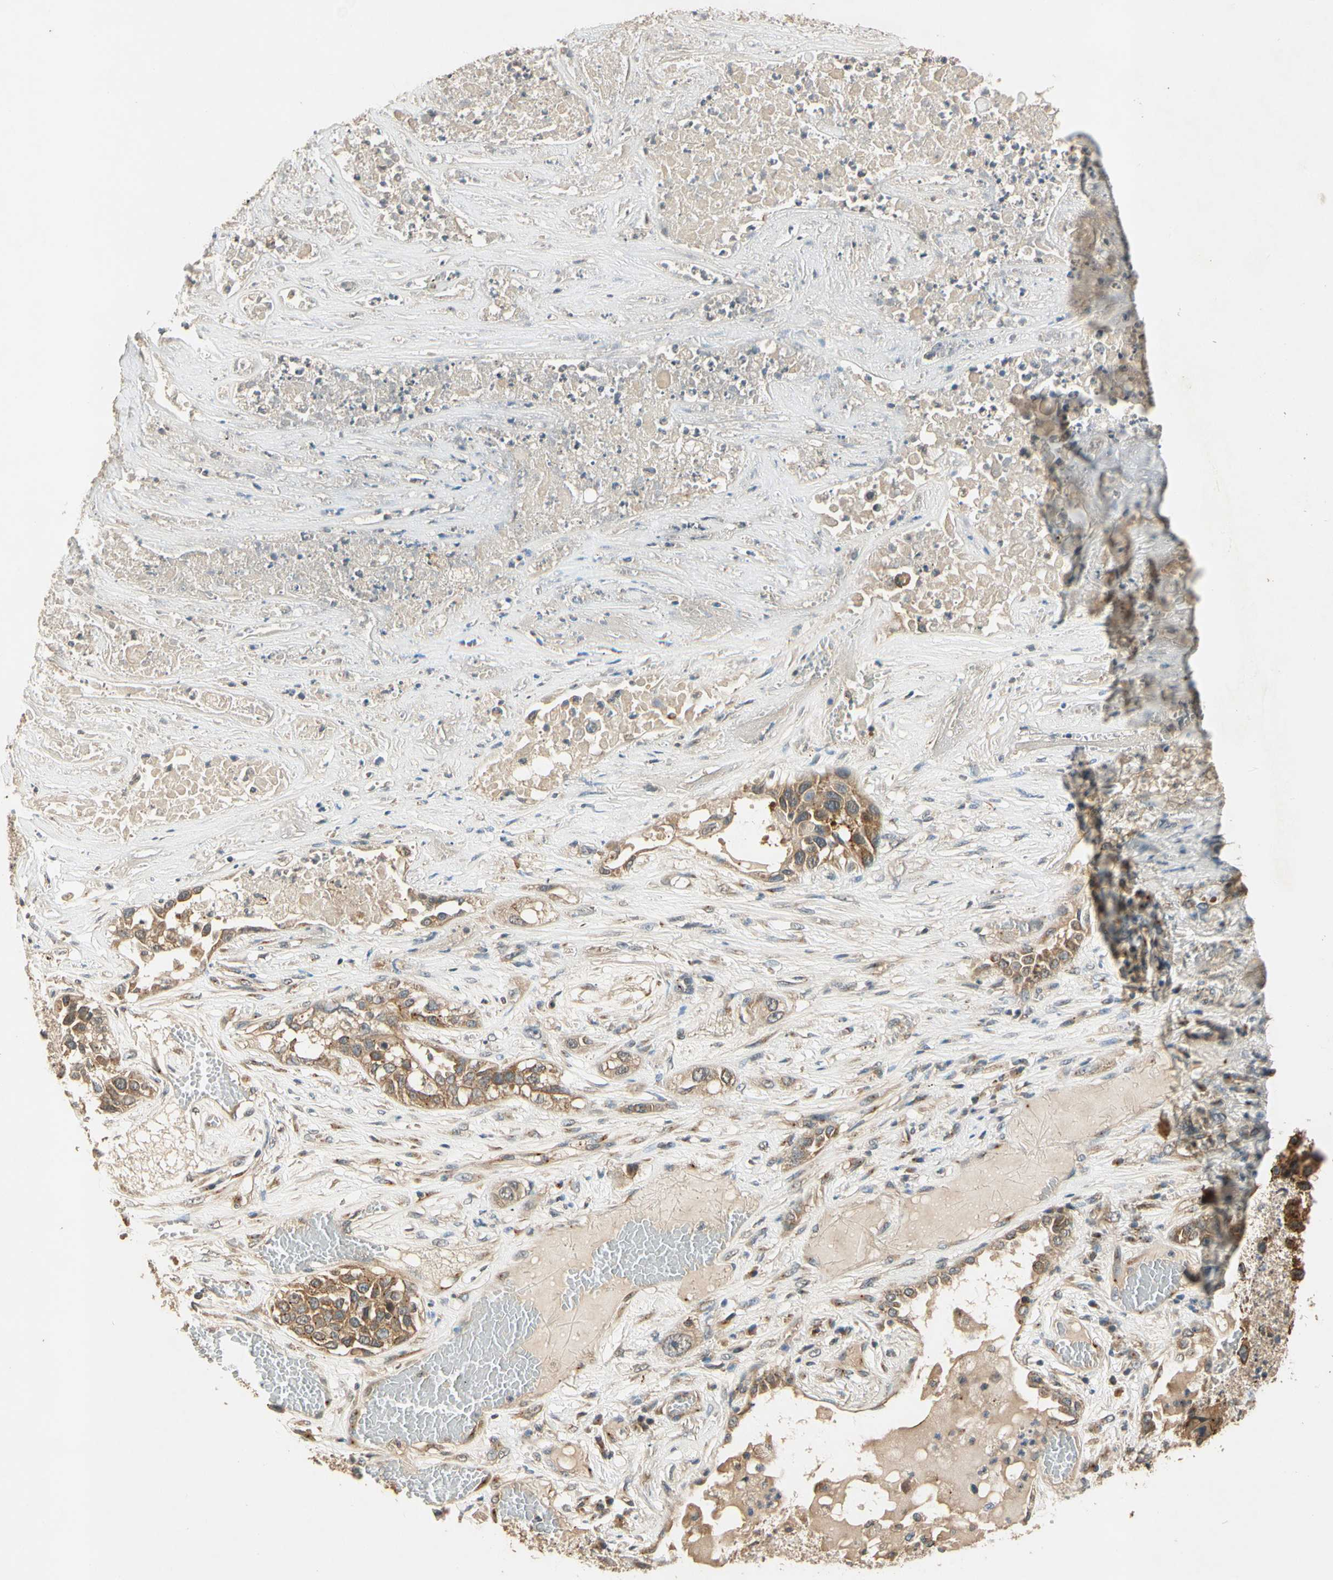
{"staining": {"intensity": "moderate", "quantity": ">75%", "location": "cytoplasmic/membranous"}, "tissue": "lung cancer", "cell_type": "Tumor cells", "image_type": "cancer", "snomed": [{"axis": "morphology", "description": "Squamous cell carcinoma, NOS"}, {"axis": "topography", "description": "Lung"}], "caption": "Protein staining of squamous cell carcinoma (lung) tissue shows moderate cytoplasmic/membranous staining in approximately >75% of tumor cells. (Stains: DAB in brown, nuclei in blue, Microscopy: brightfield microscopy at high magnification).", "gene": "AKAP9", "patient": {"sex": "male", "age": 71}}